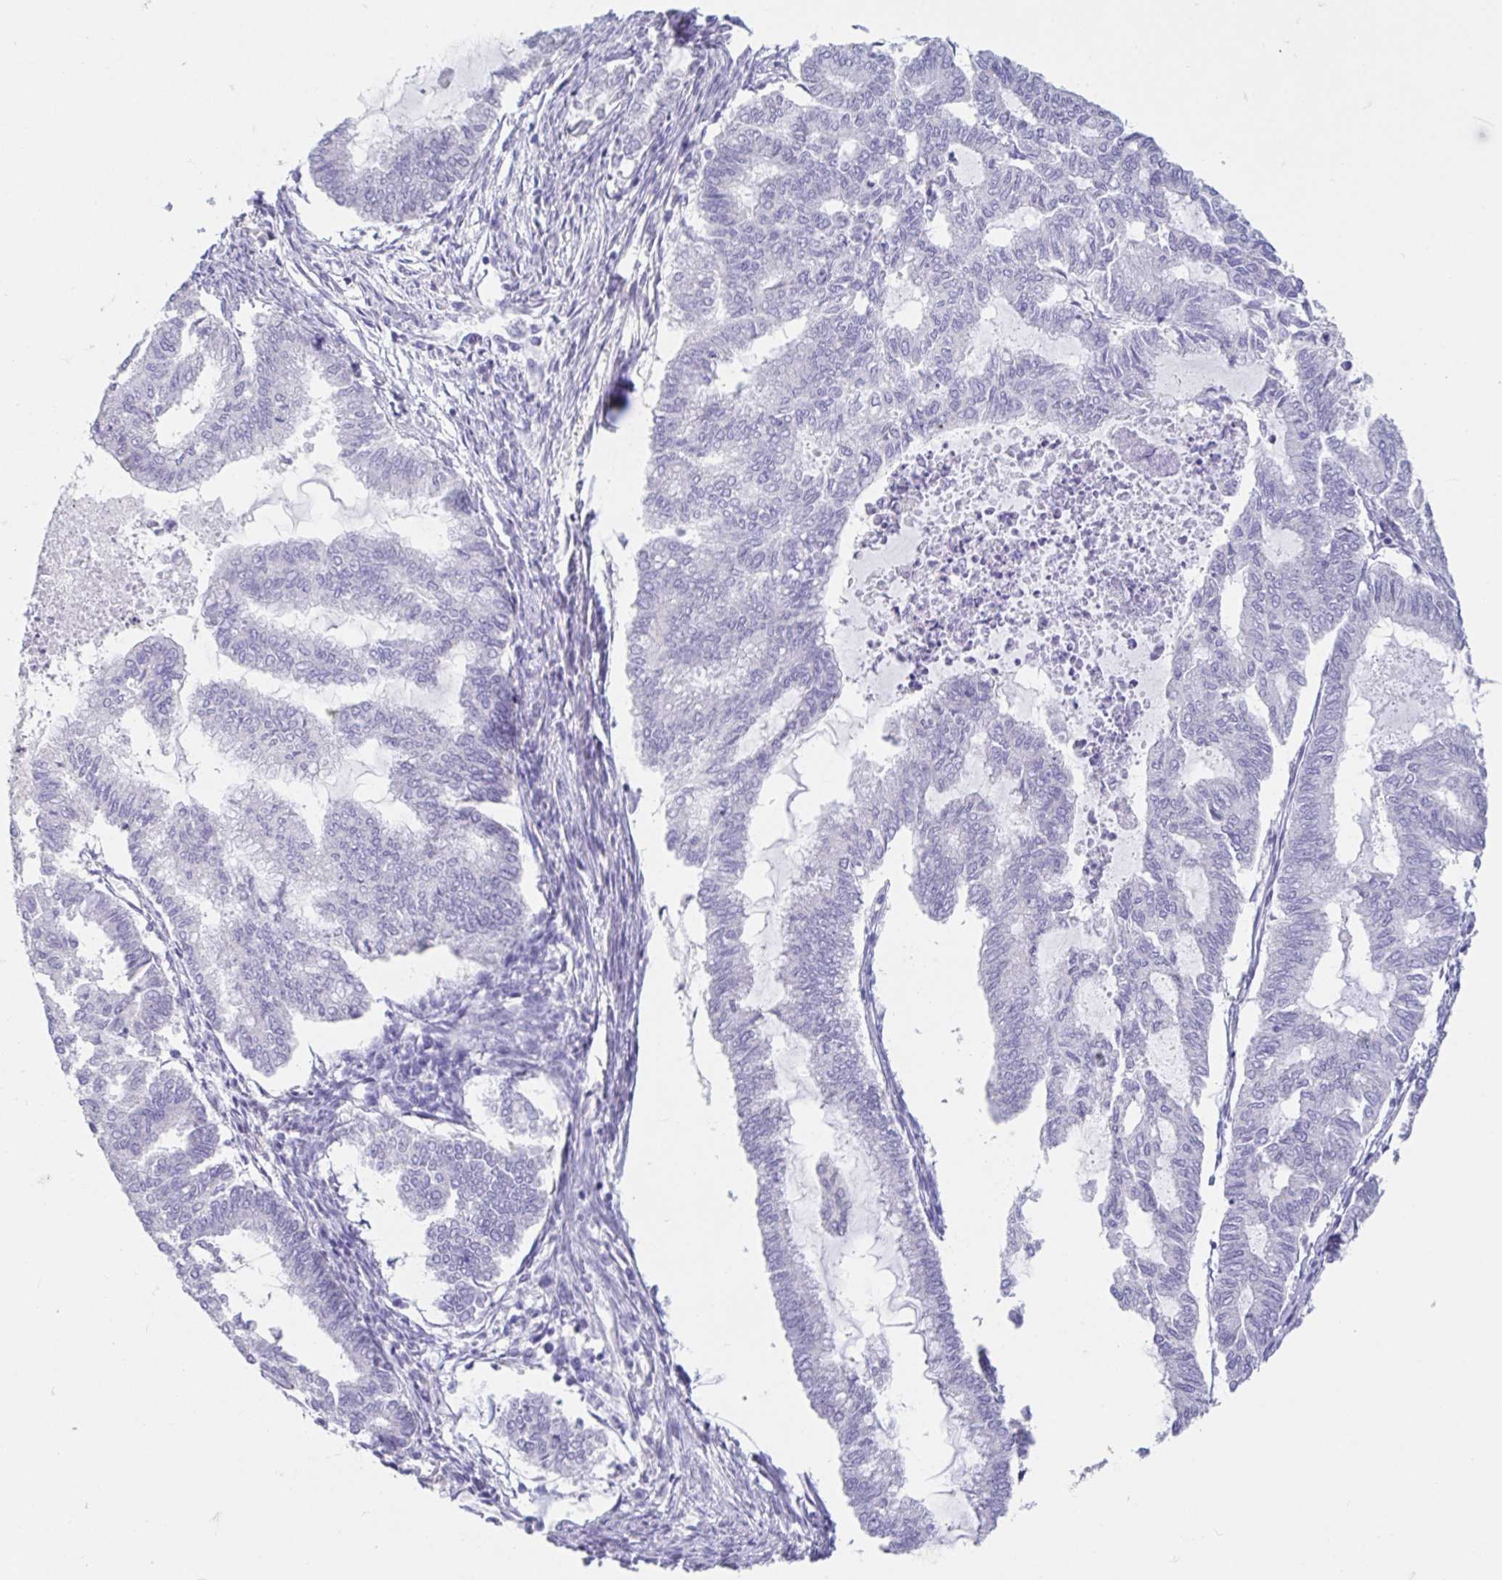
{"staining": {"intensity": "negative", "quantity": "none", "location": "none"}, "tissue": "endometrial cancer", "cell_type": "Tumor cells", "image_type": "cancer", "snomed": [{"axis": "morphology", "description": "Adenocarcinoma, NOS"}, {"axis": "topography", "description": "Endometrium"}], "caption": "Immunohistochemistry (IHC) micrograph of neoplastic tissue: human endometrial cancer stained with DAB (3,3'-diaminobenzidine) reveals no significant protein expression in tumor cells. (Brightfield microscopy of DAB (3,3'-diaminobenzidine) IHC at high magnification).", "gene": "FABP3", "patient": {"sex": "female", "age": 79}}